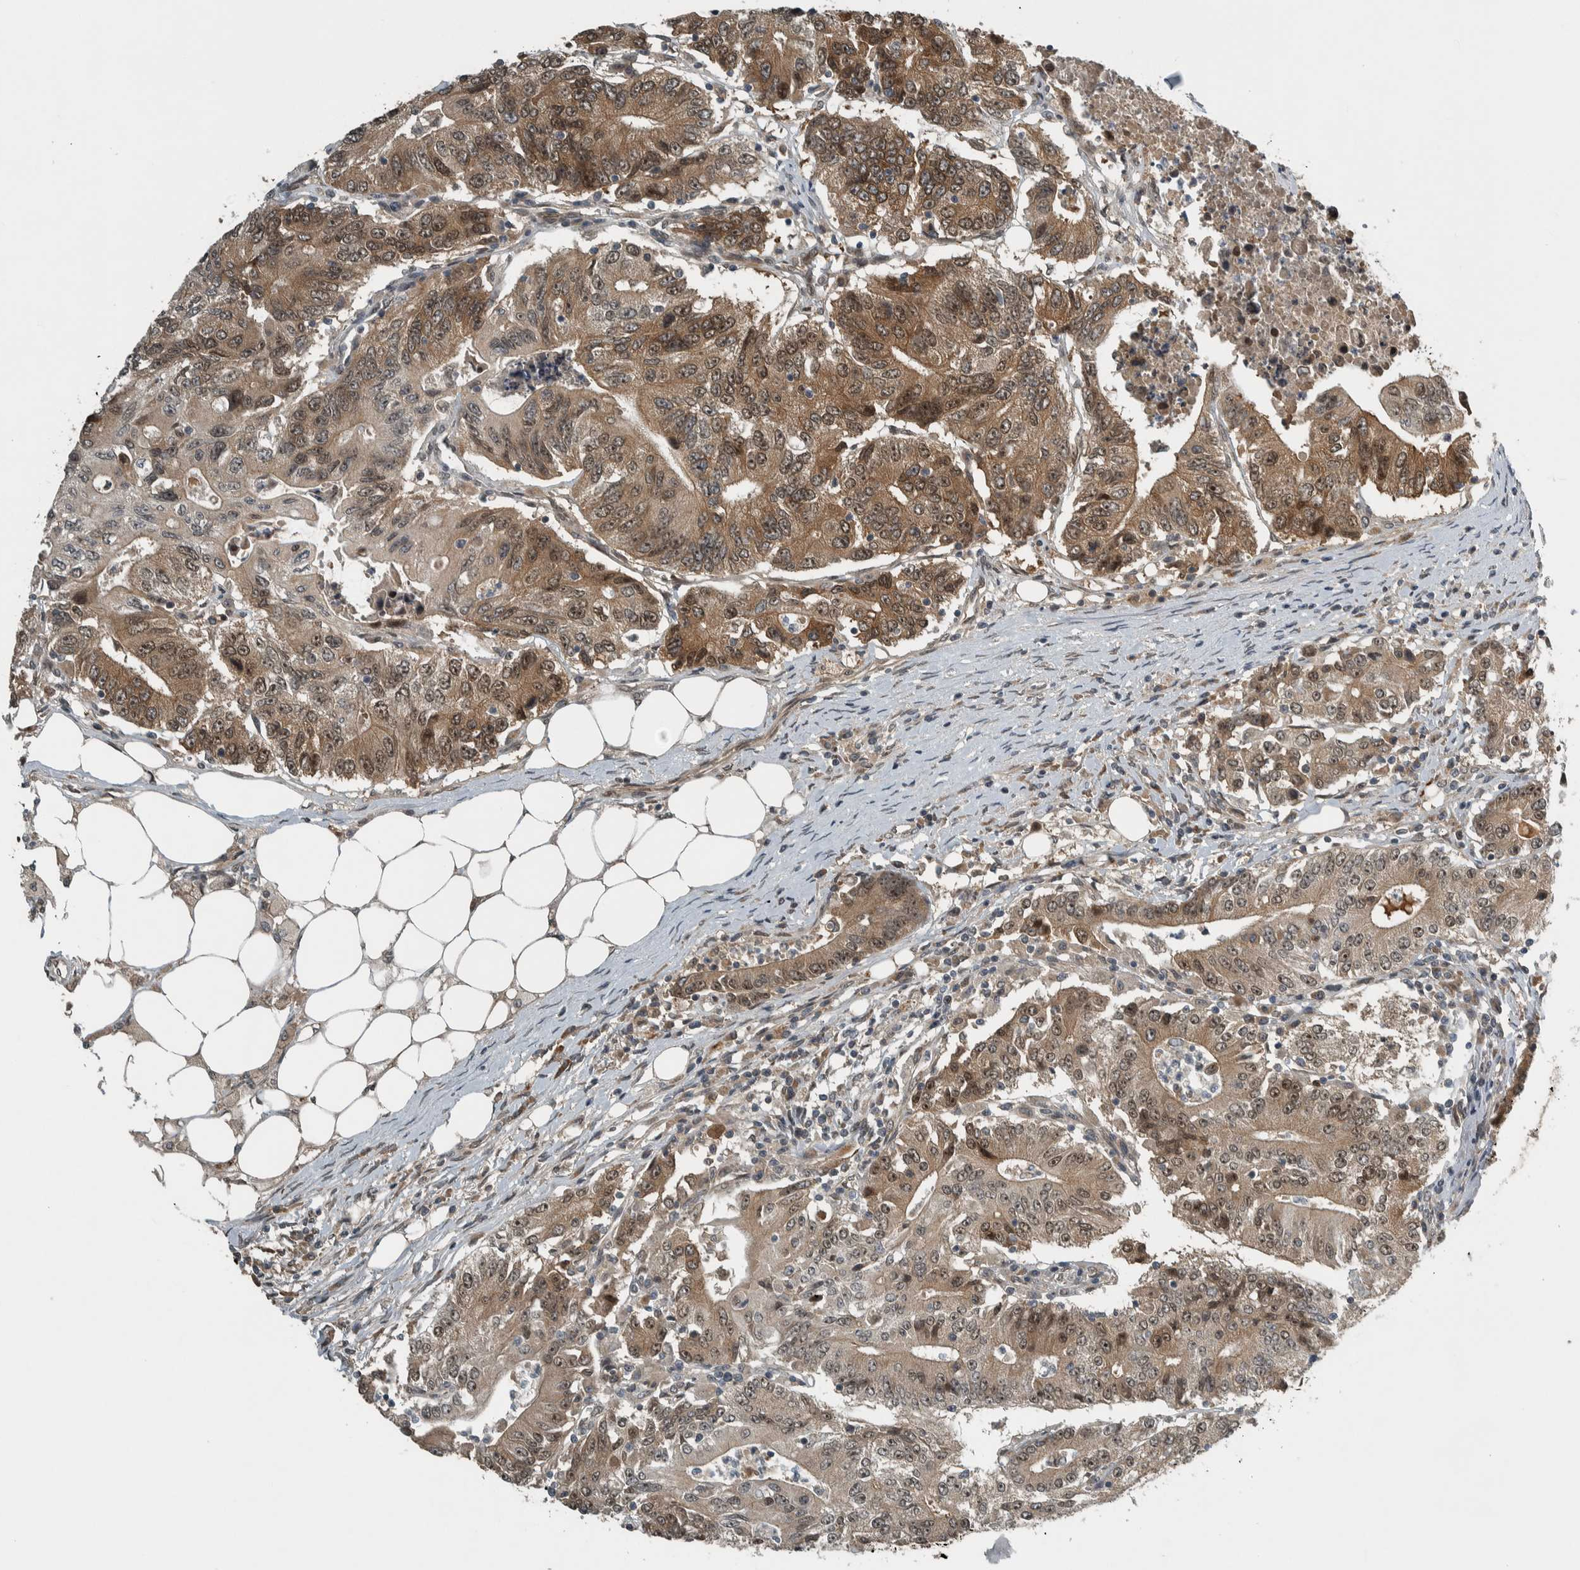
{"staining": {"intensity": "moderate", "quantity": ">75%", "location": "cytoplasmic/membranous,nuclear"}, "tissue": "colorectal cancer", "cell_type": "Tumor cells", "image_type": "cancer", "snomed": [{"axis": "morphology", "description": "Adenocarcinoma, NOS"}, {"axis": "topography", "description": "Colon"}], "caption": "The micrograph shows a brown stain indicating the presence of a protein in the cytoplasmic/membranous and nuclear of tumor cells in colorectal cancer (adenocarcinoma). (DAB (3,3'-diaminobenzidine) IHC, brown staining for protein, blue staining for nuclei).", "gene": "XPO5", "patient": {"sex": "female", "age": 77}}